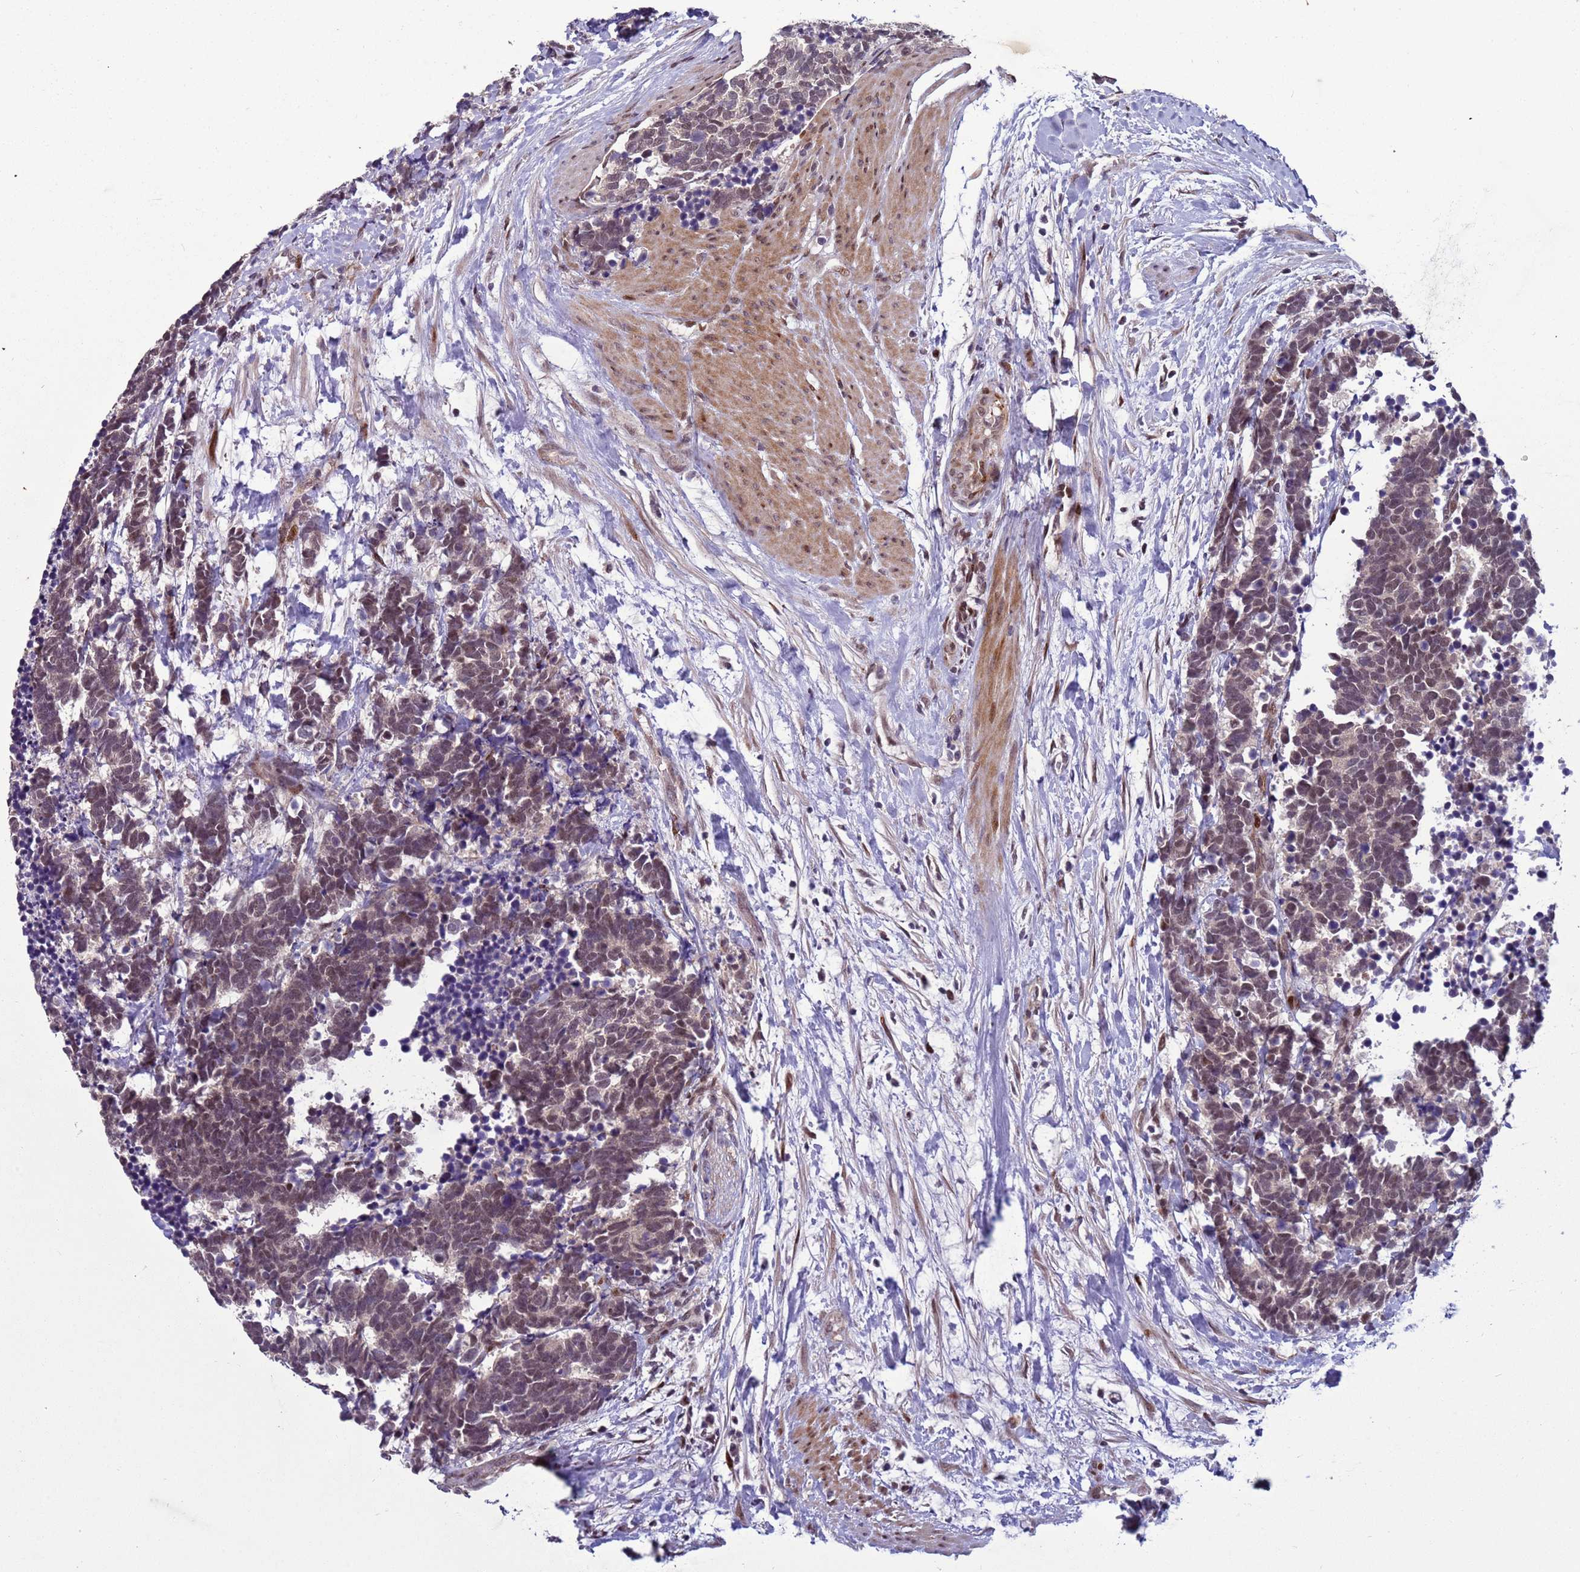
{"staining": {"intensity": "weak", "quantity": ">75%", "location": "cytoplasmic/membranous,nuclear"}, "tissue": "carcinoid", "cell_type": "Tumor cells", "image_type": "cancer", "snomed": [{"axis": "morphology", "description": "Carcinoma, NOS"}, {"axis": "morphology", "description": "Carcinoid, malignant, NOS"}, {"axis": "topography", "description": "Prostate"}], "caption": "This histopathology image exhibits immunohistochemistry (IHC) staining of human carcinoma, with low weak cytoplasmic/membranous and nuclear expression in about >75% of tumor cells.", "gene": "SHC3", "patient": {"sex": "male", "age": 57}}